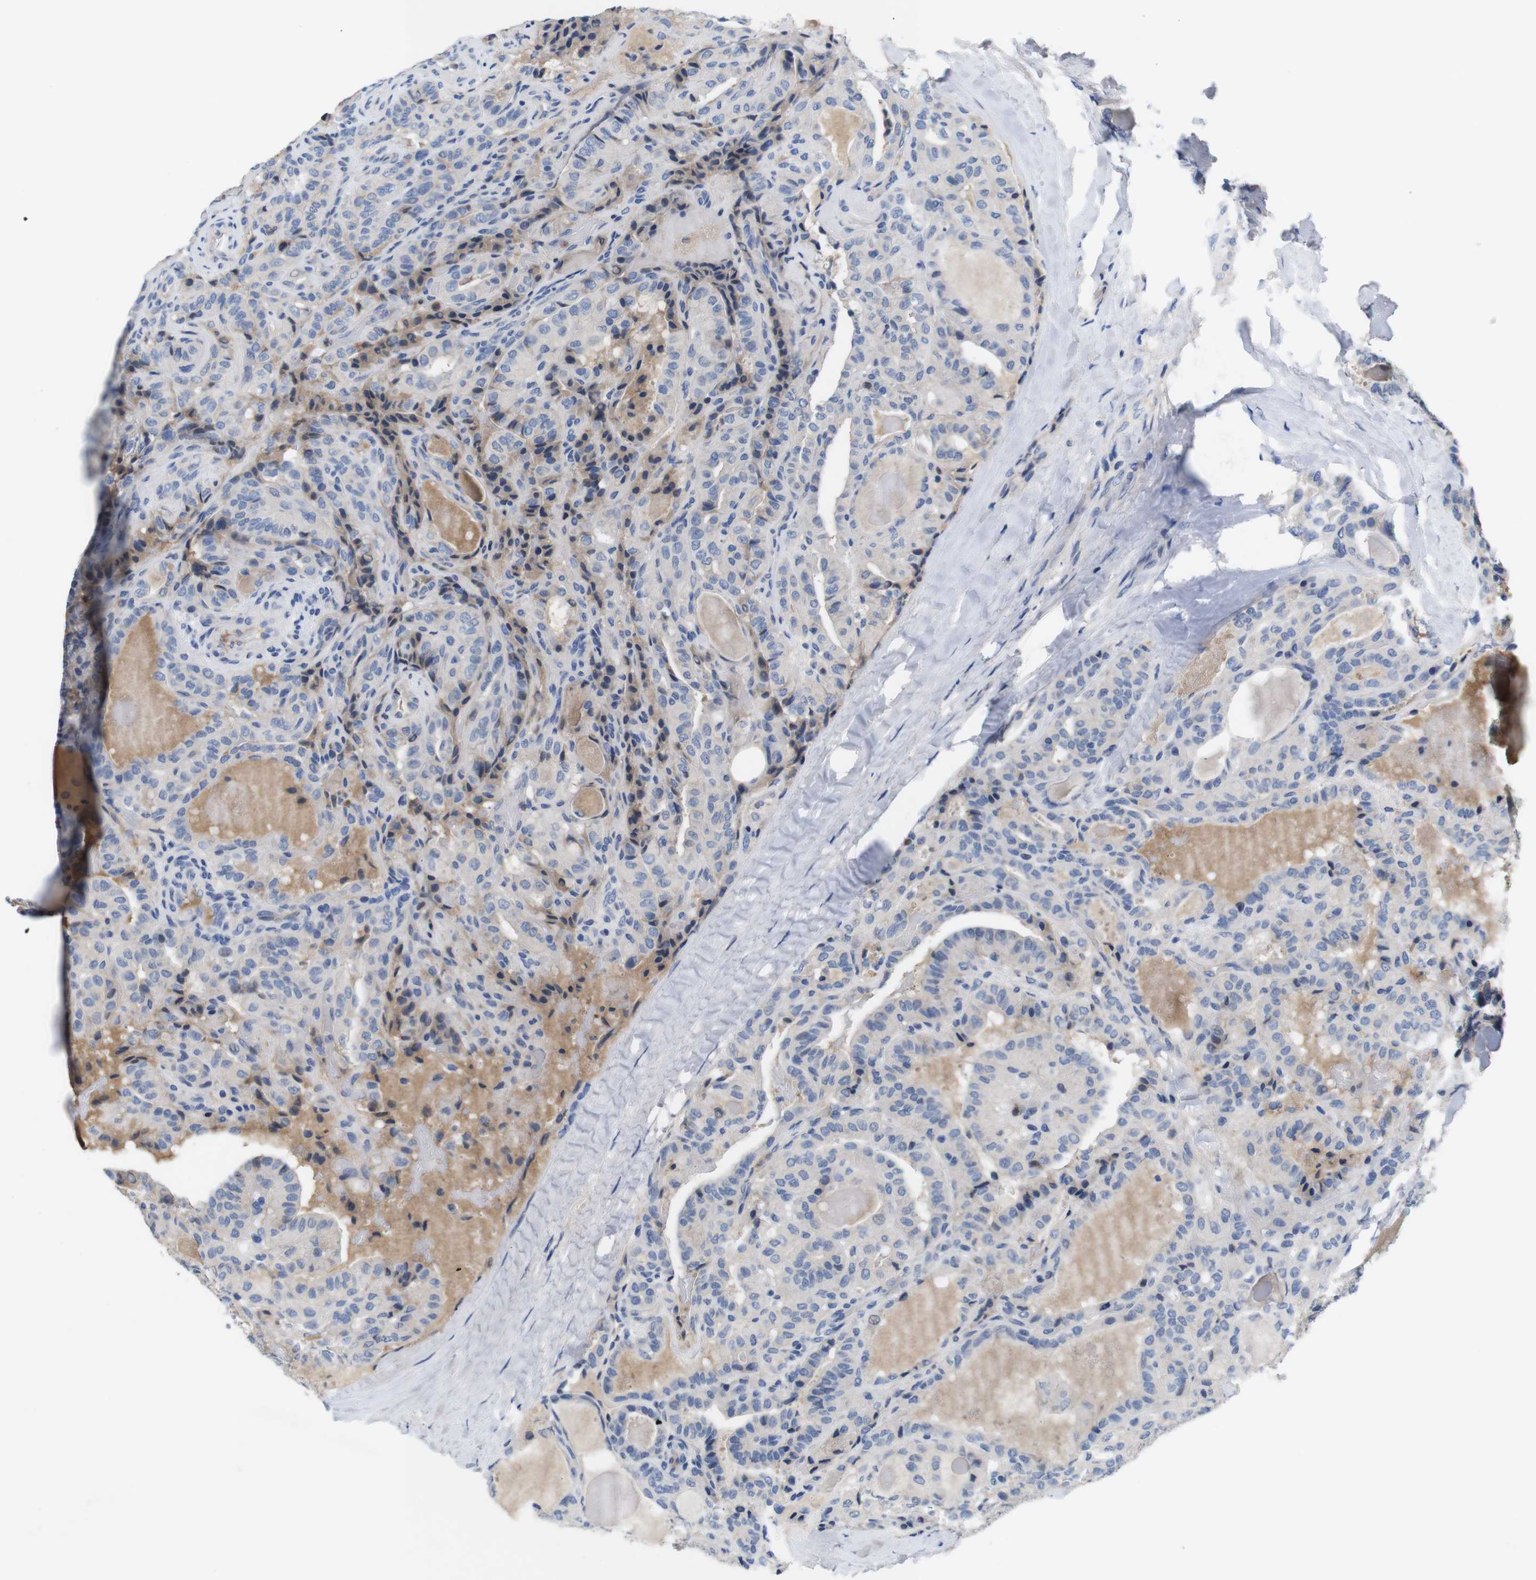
{"staining": {"intensity": "weak", "quantity": "<25%", "location": "cytoplasmic/membranous"}, "tissue": "thyroid cancer", "cell_type": "Tumor cells", "image_type": "cancer", "snomed": [{"axis": "morphology", "description": "Papillary adenocarcinoma, NOS"}, {"axis": "topography", "description": "Thyroid gland"}], "caption": "Papillary adenocarcinoma (thyroid) was stained to show a protein in brown. There is no significant staining in tumor cells.", "gene": "C1RL", "patient": {"sex": "male", "age": 77}}